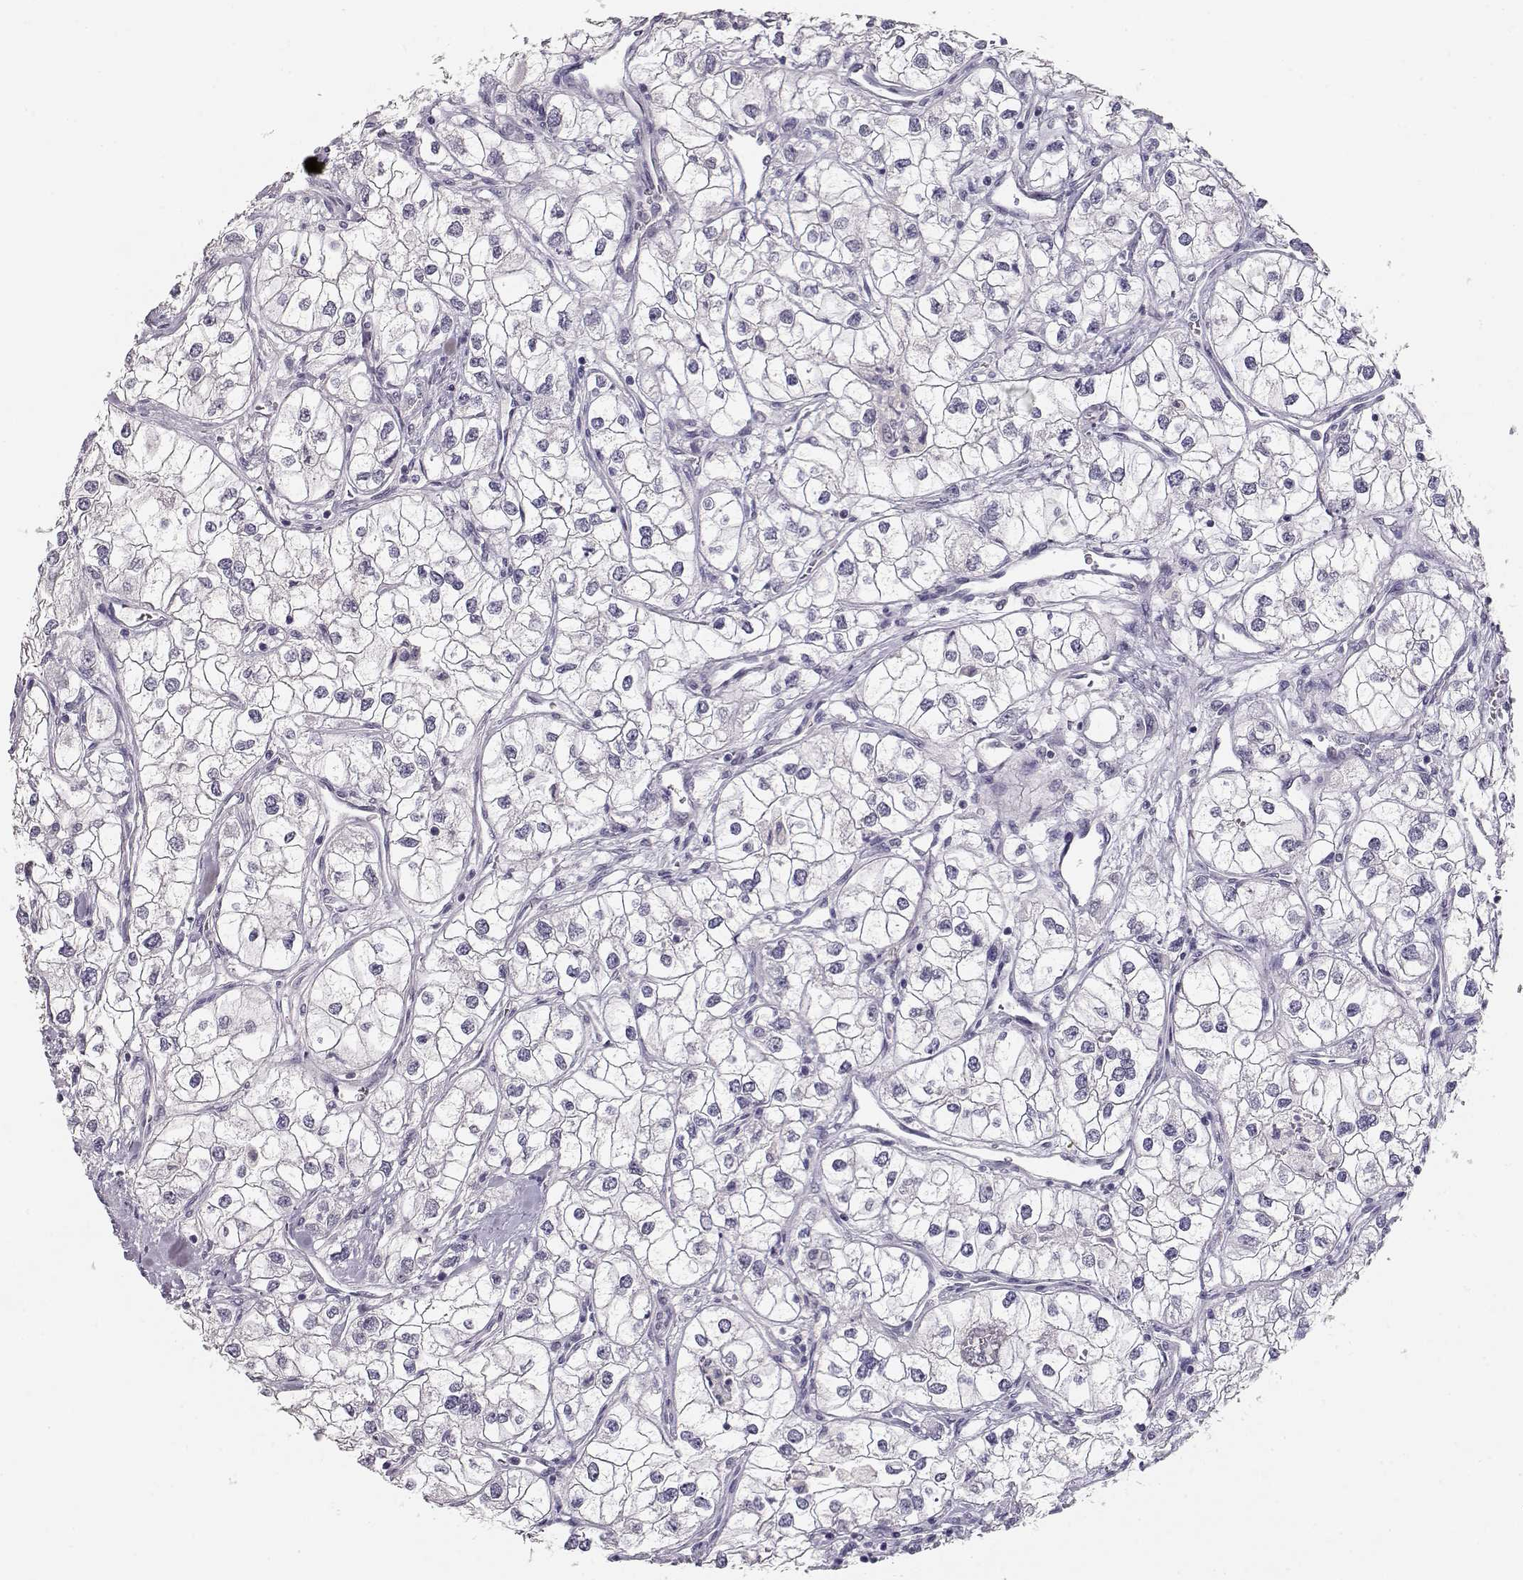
{"staining": {"intensity": "negative", "quantity": "none", "location": "none"}, "tissue": "renal cancer", "cell_type": "Tumor cells", "image_type": "cancer", "snomed": [{"axis": "morphology", "description": "Adenocarcinoma, NOS"}, {"axis": "topography", "description": "Kidney"}], "caption": "An immunohistochemistry image of renal adenocarcinoma is shown. There is no staining in tumor cells of renal adenocarcinoma.", "gene": "MAGEC1", "patient": {"sex": "male", "age": 59}}